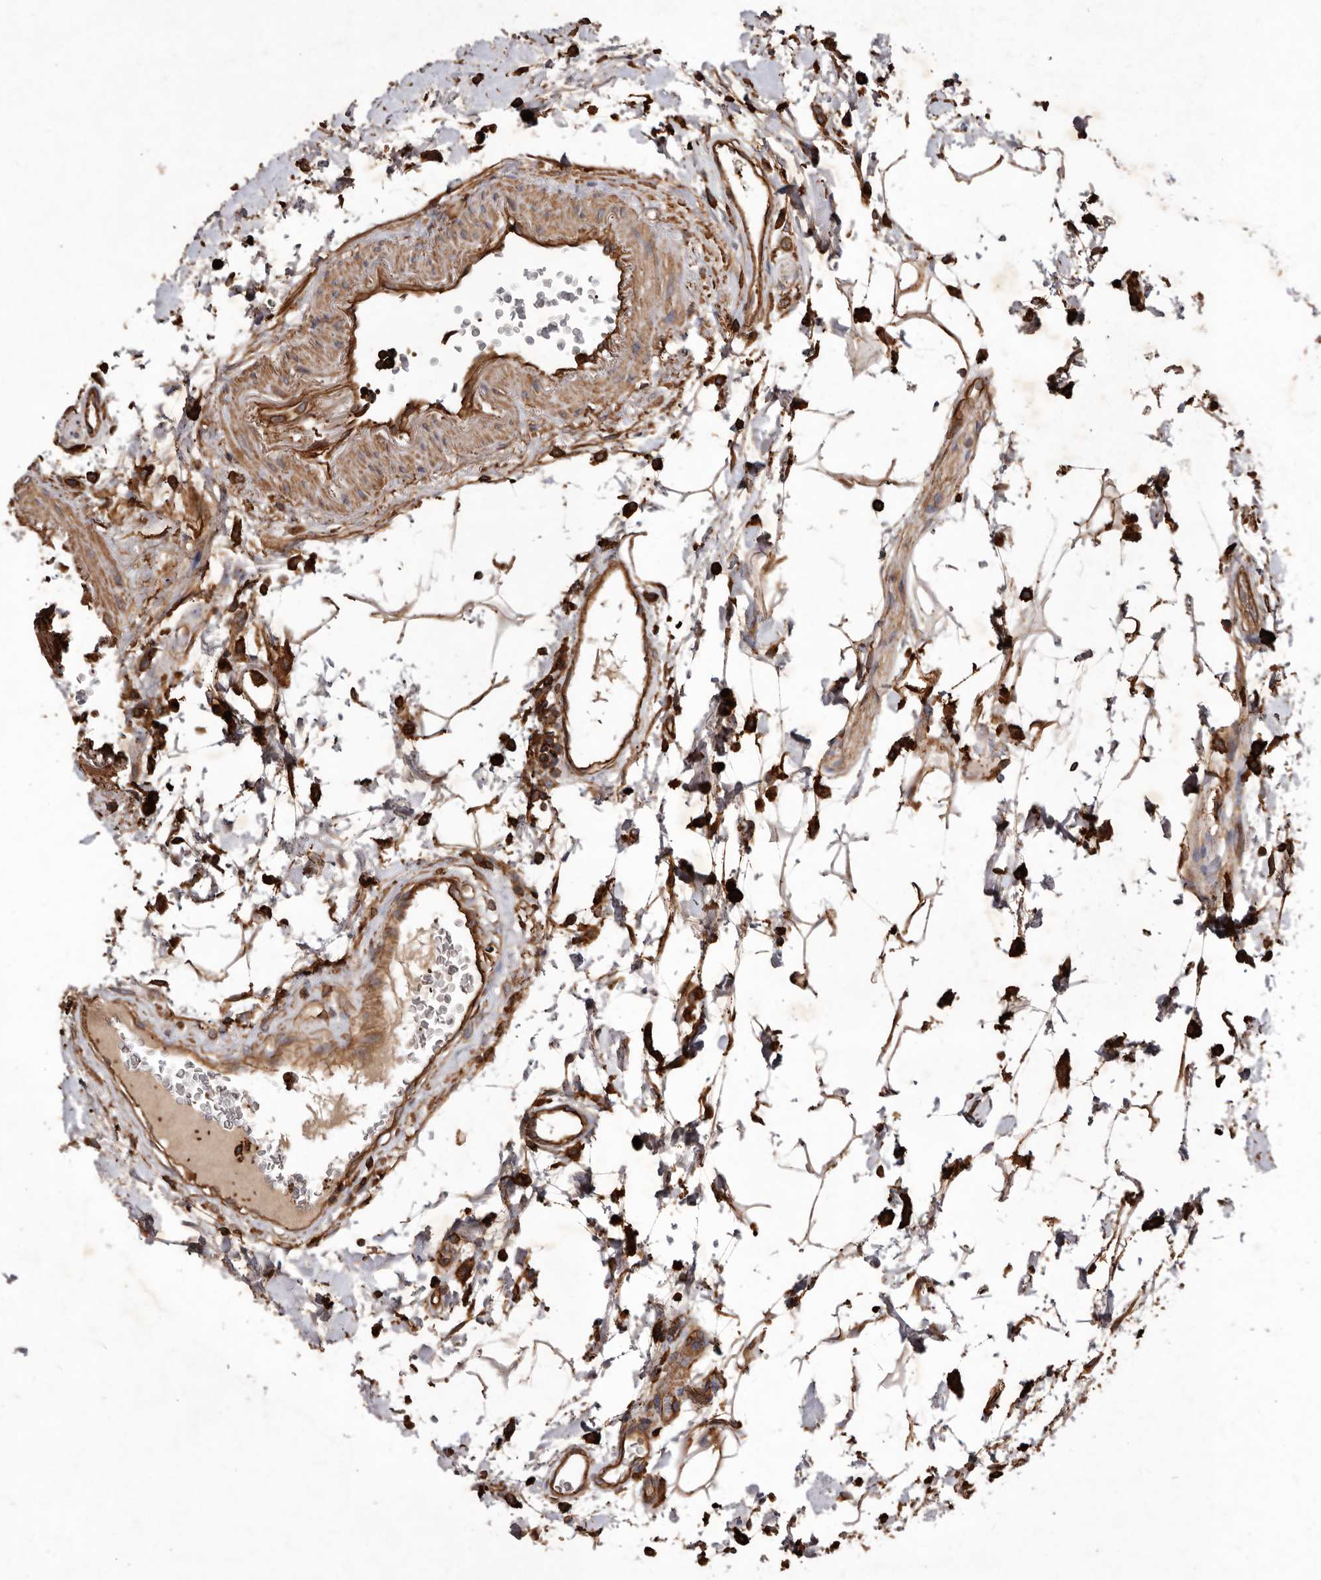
{"staining": {"intensity": "strong", "quantity": ">75%", "location": "cytoplasmic/membranous"}, "tissue": "colon", "cell_type": "Endothelial cells", "image_type": "normal", "snomed": [{"axis": "morphology", "description": "Normal tissue, NOS"}, {"axis": "topography", "description": "Colon"}], "caption": "An image of human colon stained for a protein displays strong cytoplasmic/membranous brown staining in endothelial cells.", "gene": "COQ8B", "patient": {"sex": "female", "age": 79}}